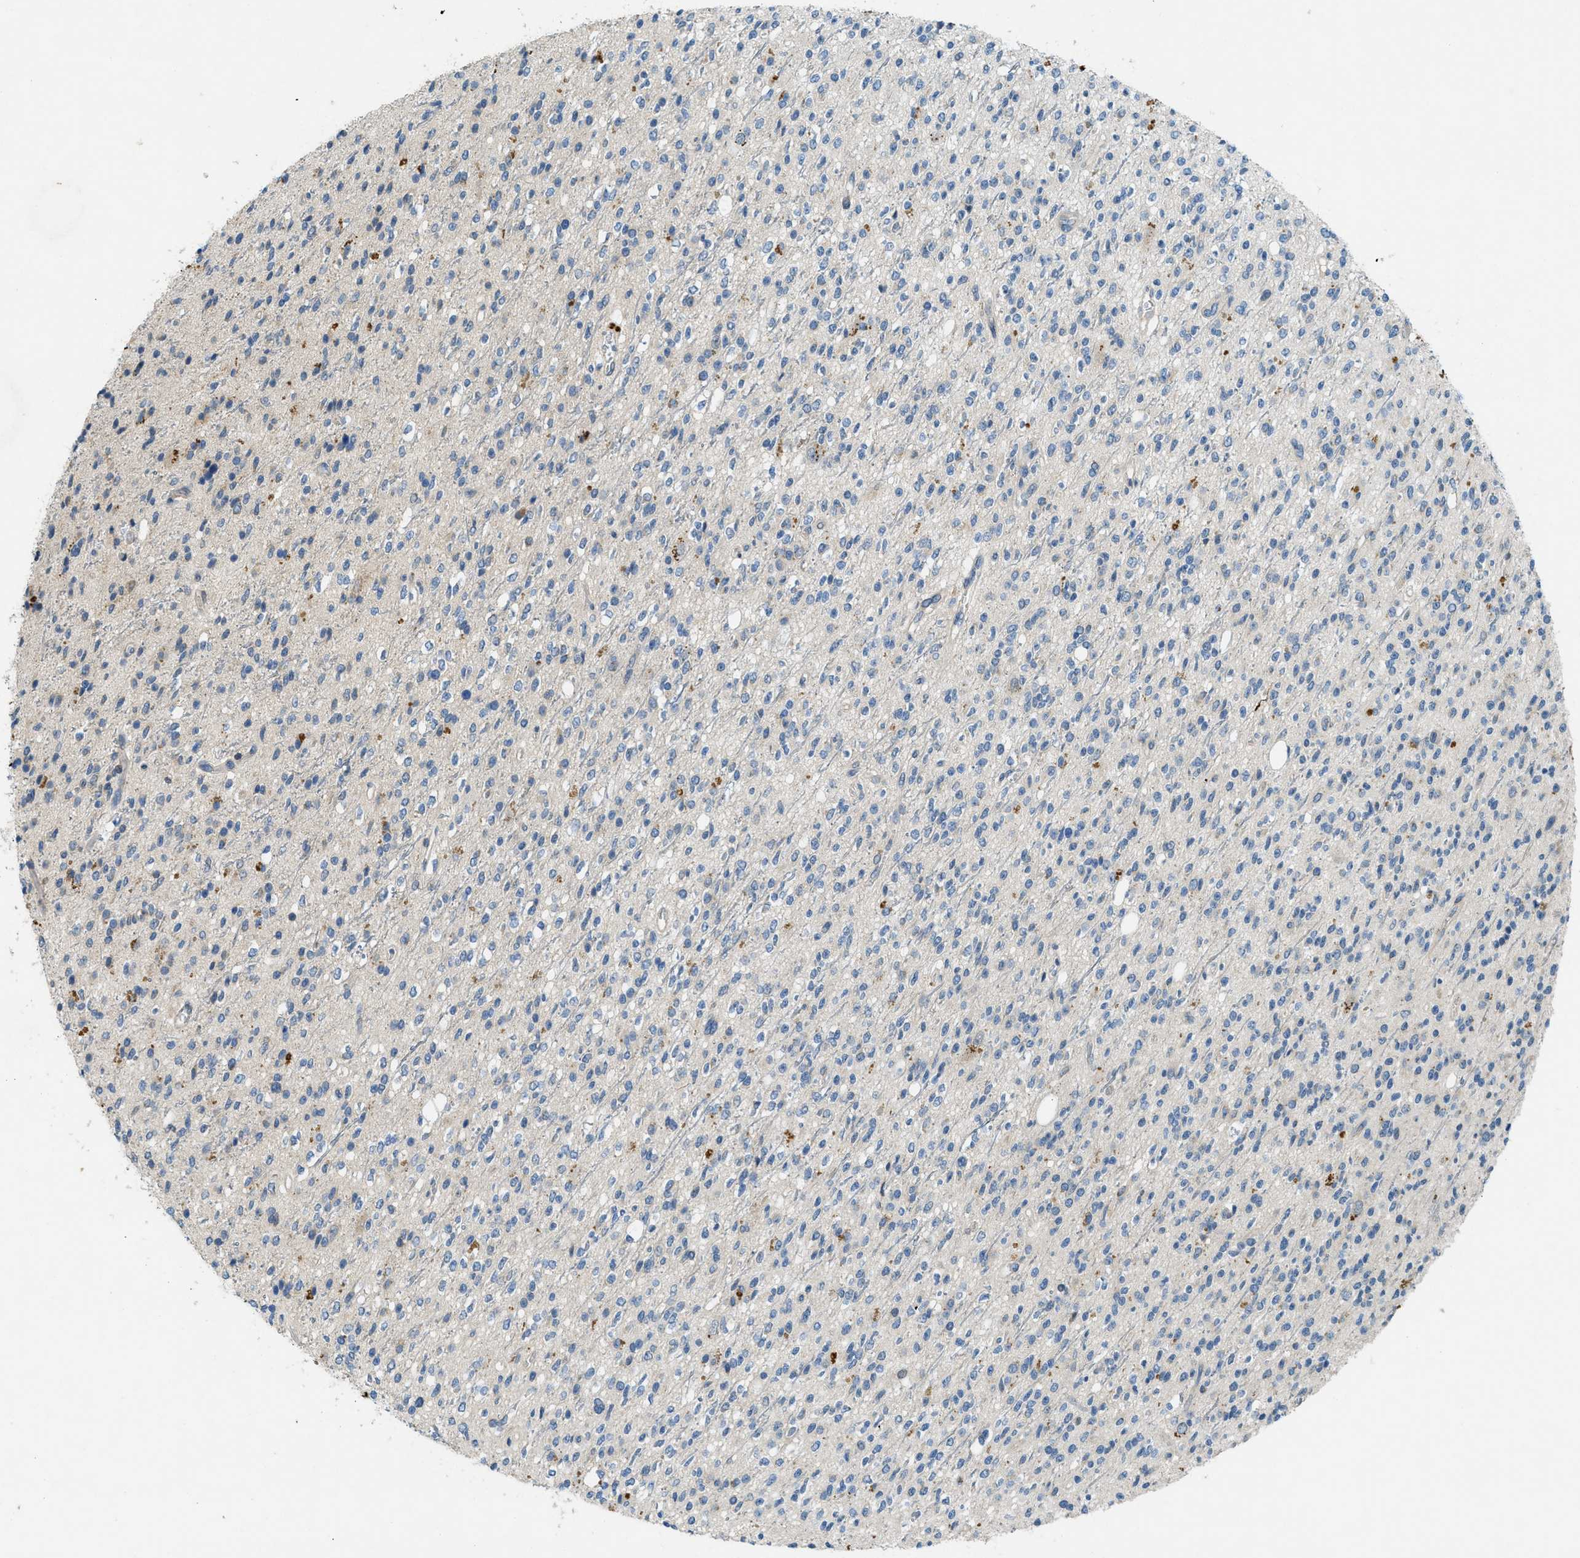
{"staining": {"intensity": "negative", "quantity": "none", "location": "none"}, "tissue": "glioma", "cell_type": "Tumor cells", "image_type": "cancer", "snomed": [{"axis": "morphology", "description": "Glioma, malignant, High grade"}, {"axis": "topography", "description": "Brain"}], "caption": "There is no significant expression in tumor cells of glioma.", "gene": "SNX14", "patient": {"sex": "male", "age": 34}}